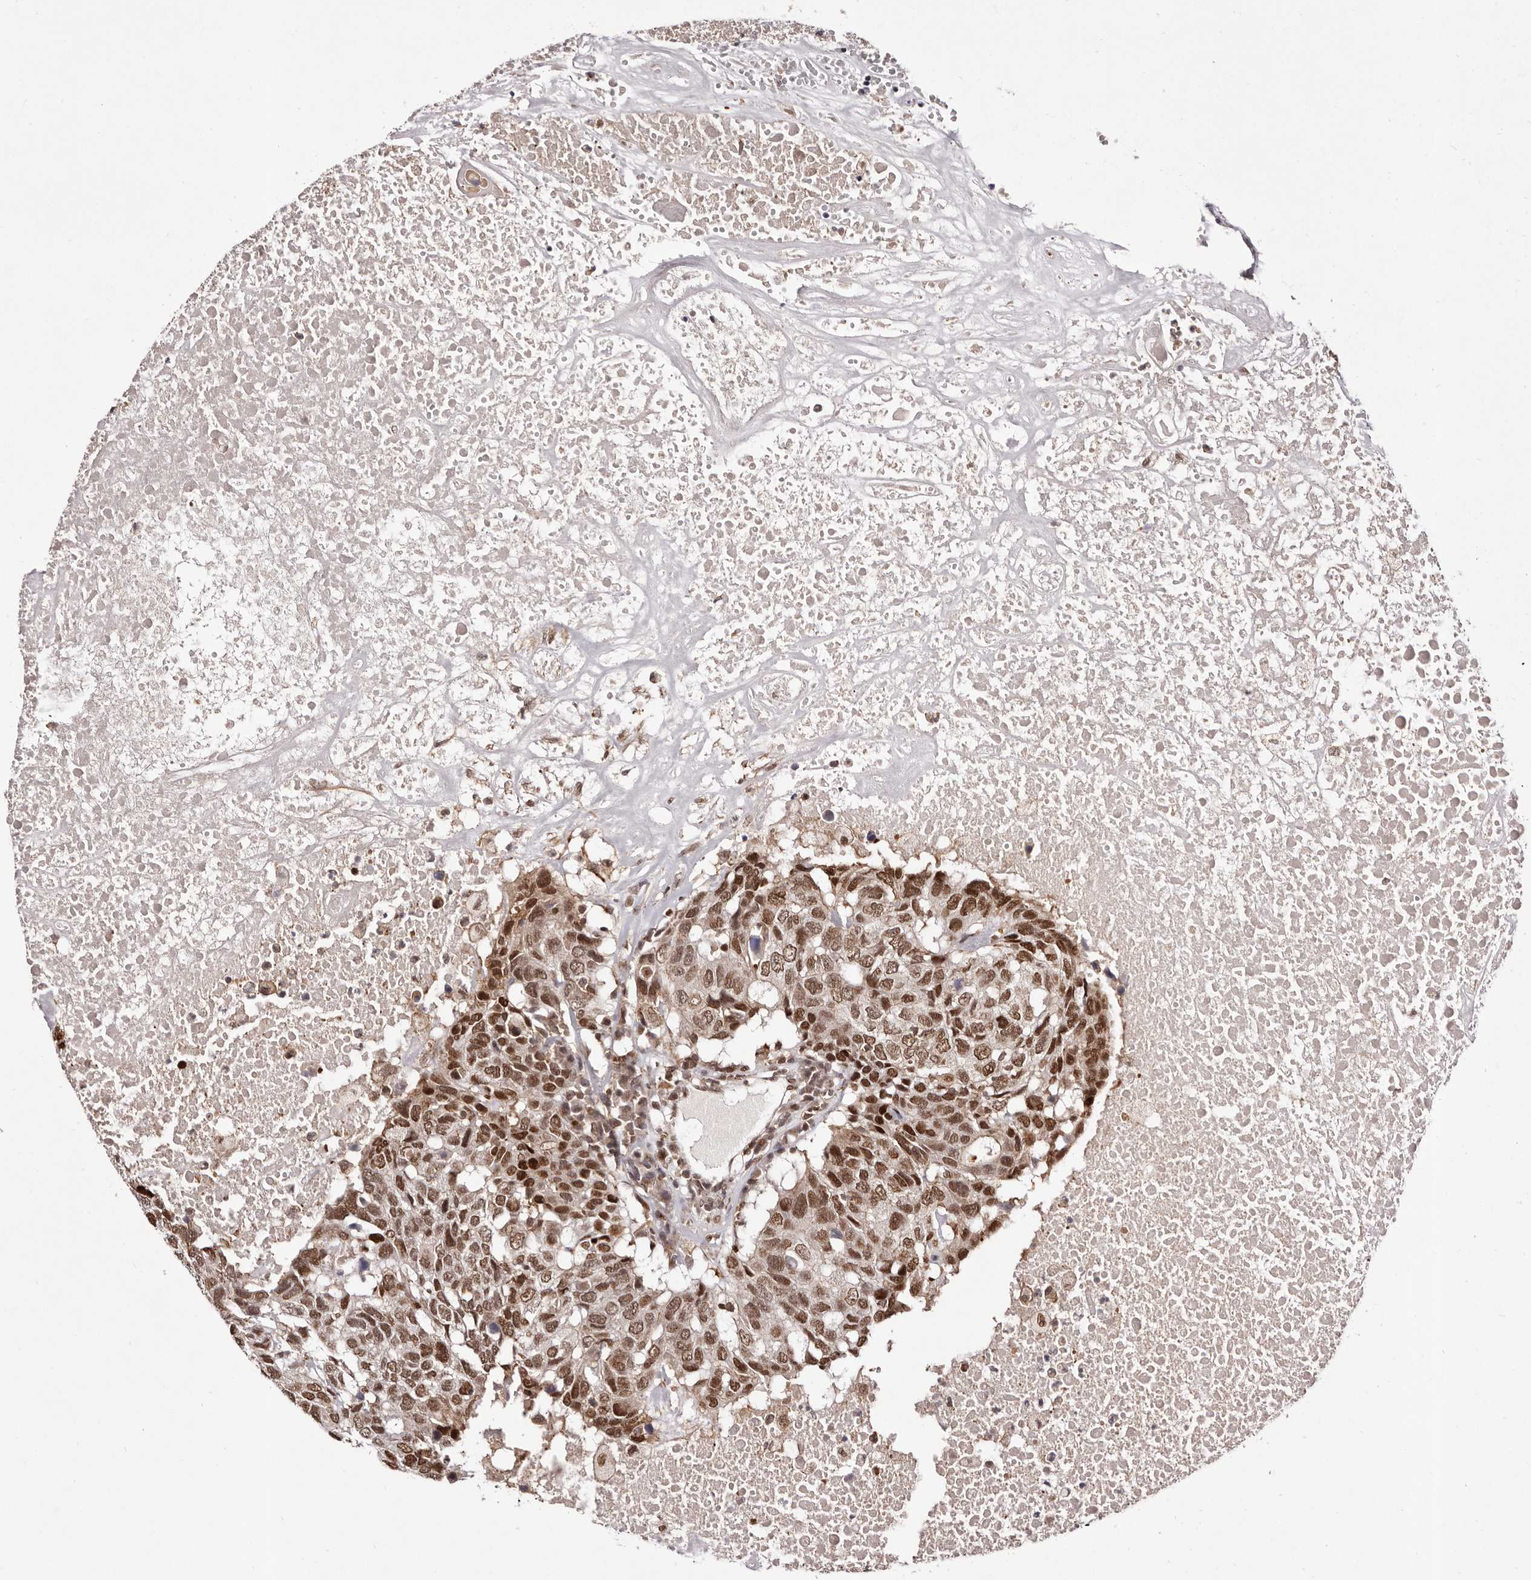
{"staining": {"intensity": "strong", "quantity": ">75%", "location": "nuclear"}, "tissue": "head and neck cancer", "cell_type": "Tumor cells", "image_type": "cancer", "snomed": [{"axis": "morphology", "description": "Squamous cell carcinoma, NOS"}, {"axis": "topography", "description": "Head-Neck"}], "caption": "The immunohistochemical stain highlights strong nuclear positivity in tumor cells of head and neck squamous cell carcinoma tissue.", "gene": "FBXO5", "patient": {"sex": "male", "age": 66}}